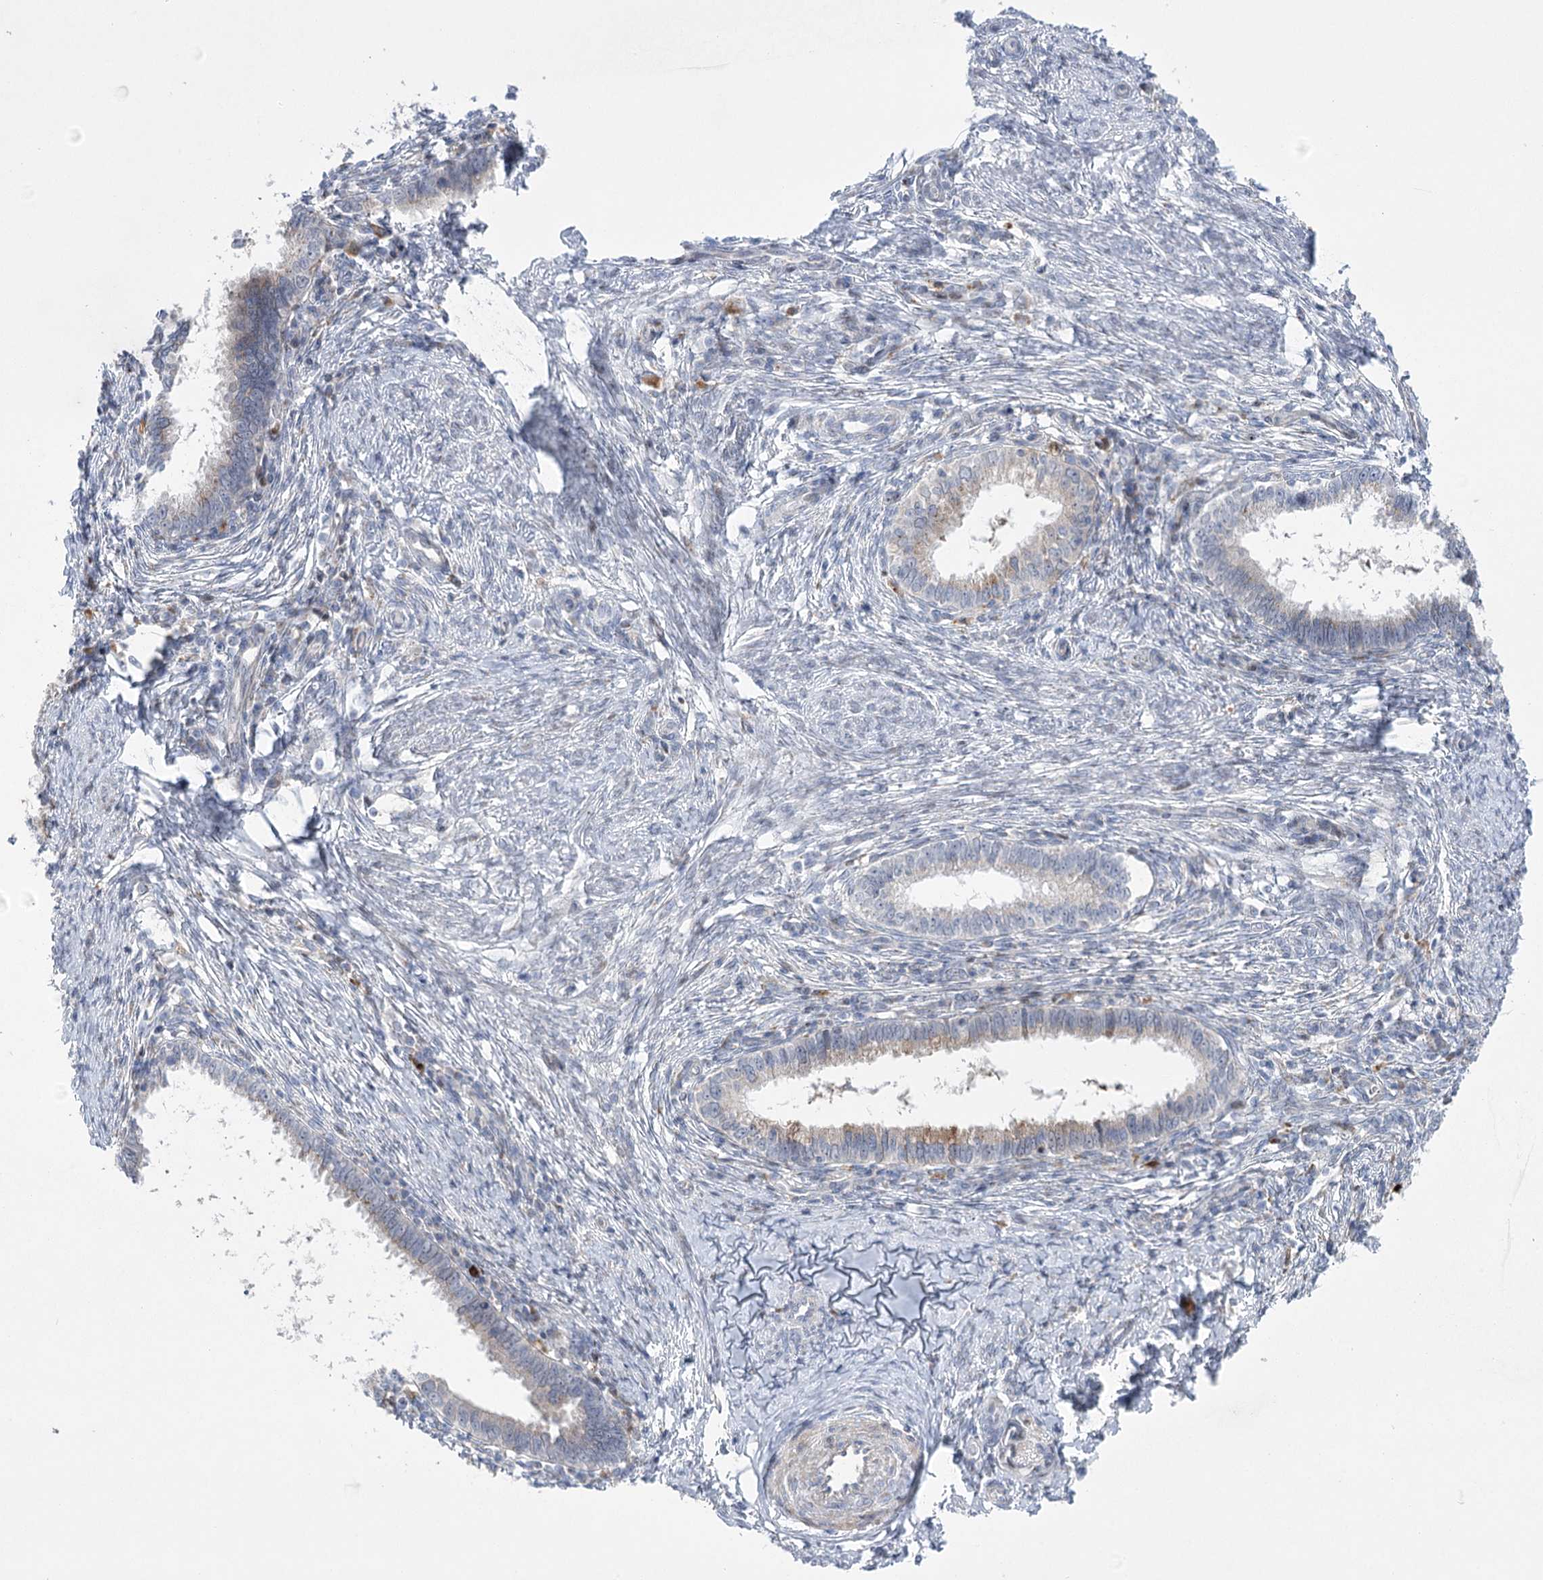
{"staining": {"intensity": "weak", "quantity": "<25%", "location": "cytoplasmic/membranous"}, "tissue": "cervical cancer", "cell_type": "Tumor cells", "image_type": "cancer", "snomed": [{"axis": "morphology", "description": "Adenocarcinoma, NOS"}, {"axis": "topography", "description": "Cervix"}], "caption": "Adenocarcinoma (cervical) stained for a protein using immunohistochemistry (IHC) reveals no staining tumor cells.", "gene": "NME7", "patient": {"sex": "female", "age": 36}}